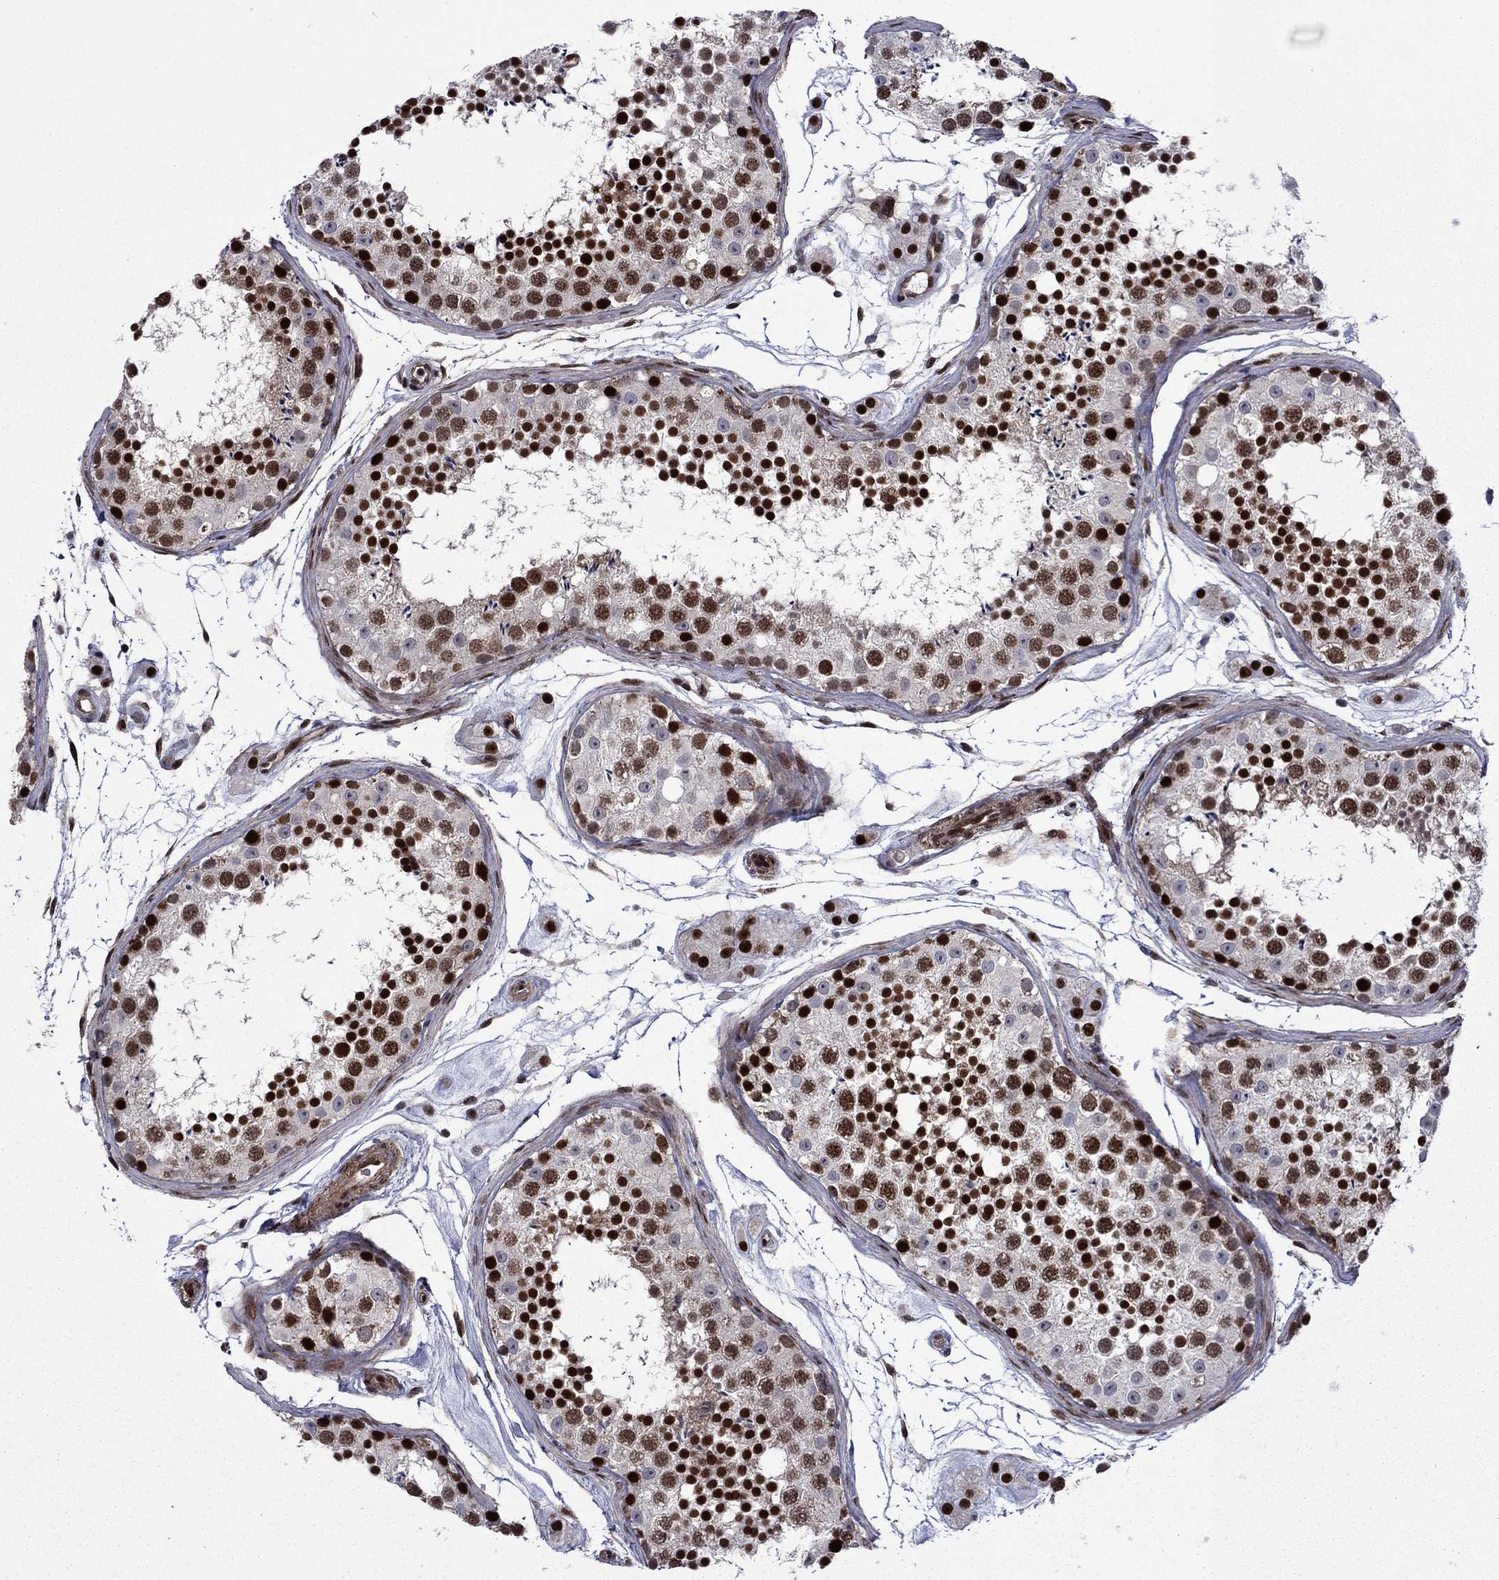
{"staining": {"intensity": "strong", "quantity": ">75%", "location": "nuclear"}, "tissue": "testis", "cell_type": "Cells in seminiferous ducts", "image_type": "normal", "snomed": [{"axis": "morphology", "description": "Normal tissue, NOS"}, {"axis": "topography", "description": "Testis"}], "caption": "About >75% of cells in seminiferous ducts in unremarkable human testis demonstrate strong nuclear protein positivity as visualized by brown immunohistochemical staining.", "gene": "SURF2", "patient": {"sex": "male", "age": 41}}